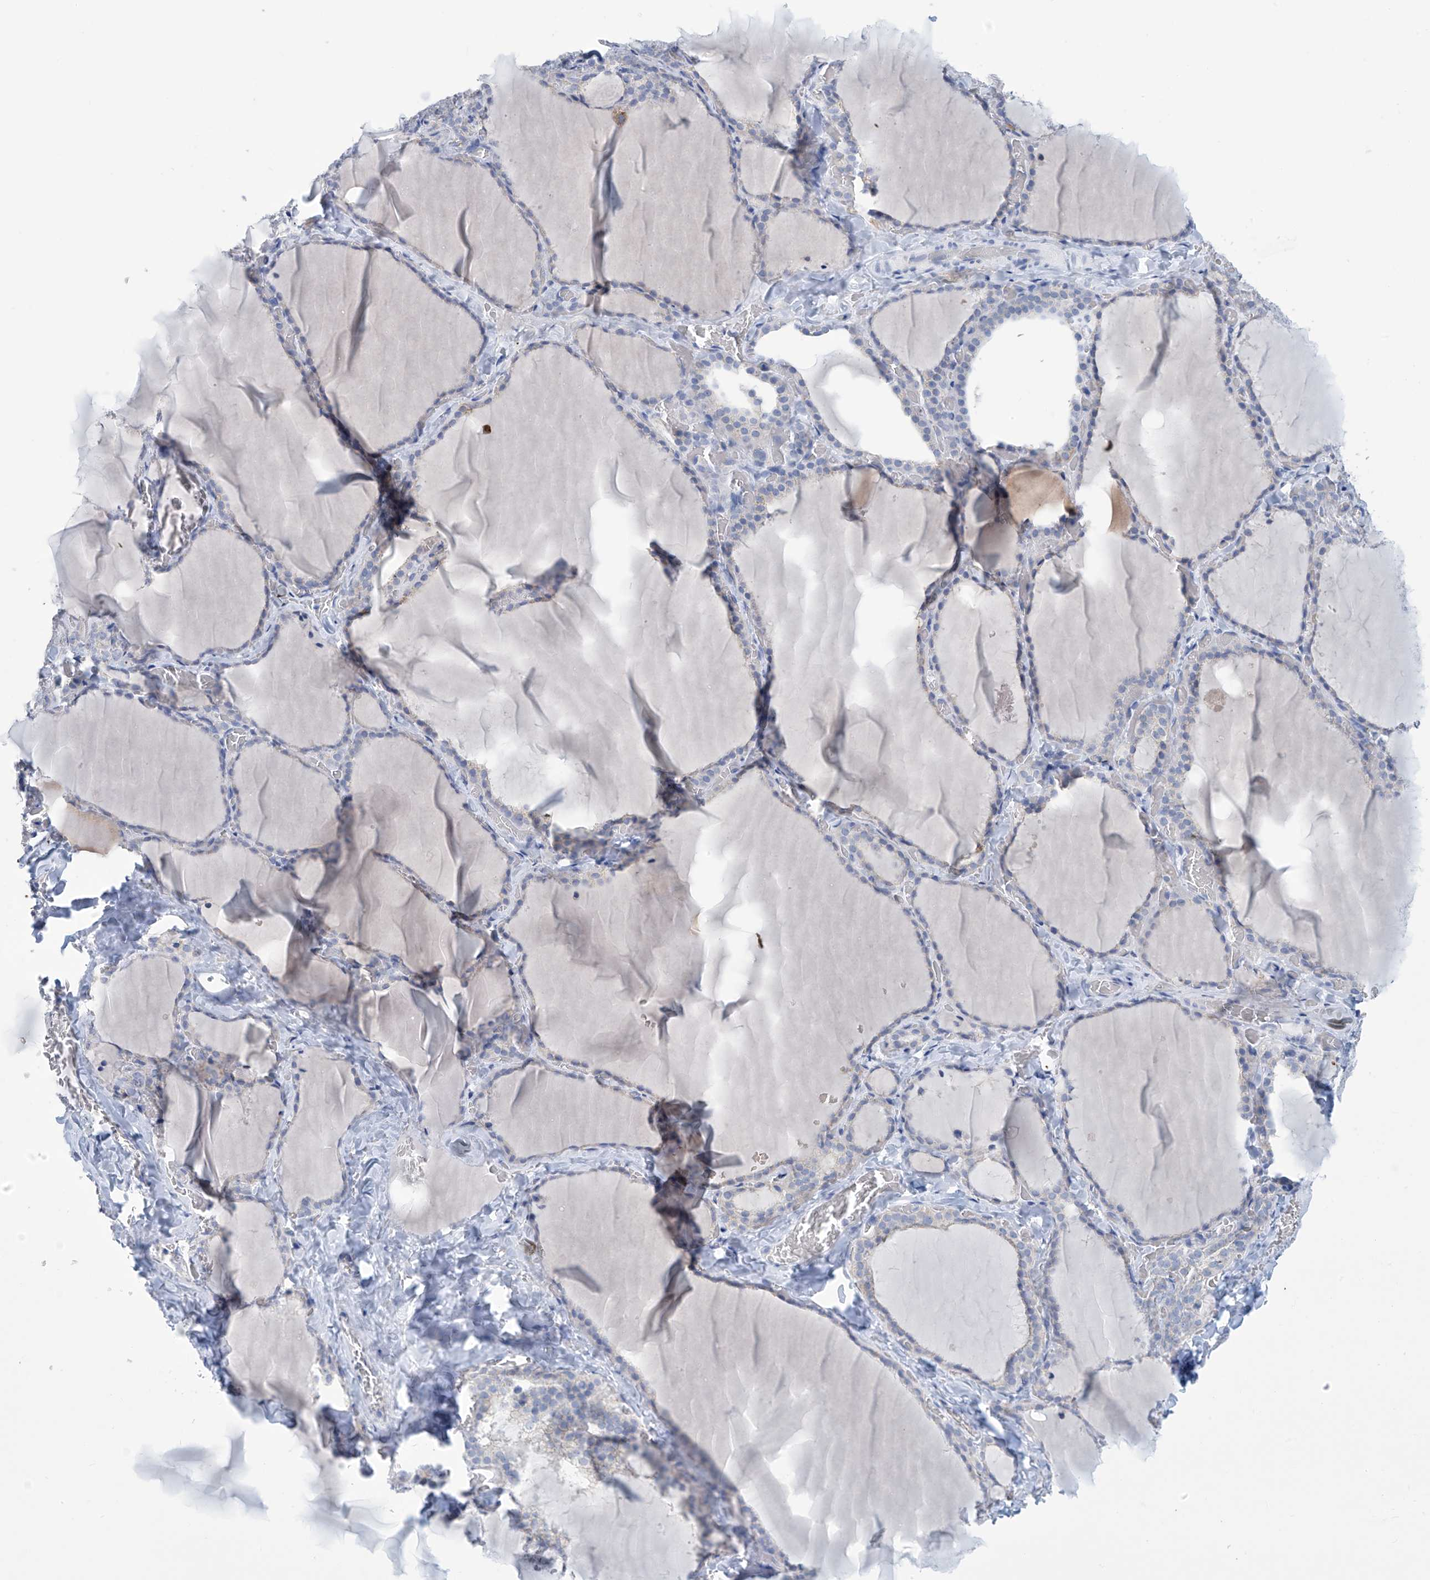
{"staining": {"intensity": "negative", "quantity": "none", "location": "none"}, "tissue": "thyroid gland", "cell_type": "Glandular cells", "image_type": "normal", "snomed": [{"axis": "morphology", "description": "Normal tissue, NOS"}, {"axis": "topography", "description": "Thyroid gland"}], "caption": "Protein analysis of benign thyroid gland shows no significant positivity in glandular cells.", "gene": "DSP", "patient": {"sex": "female", "age": 22}}